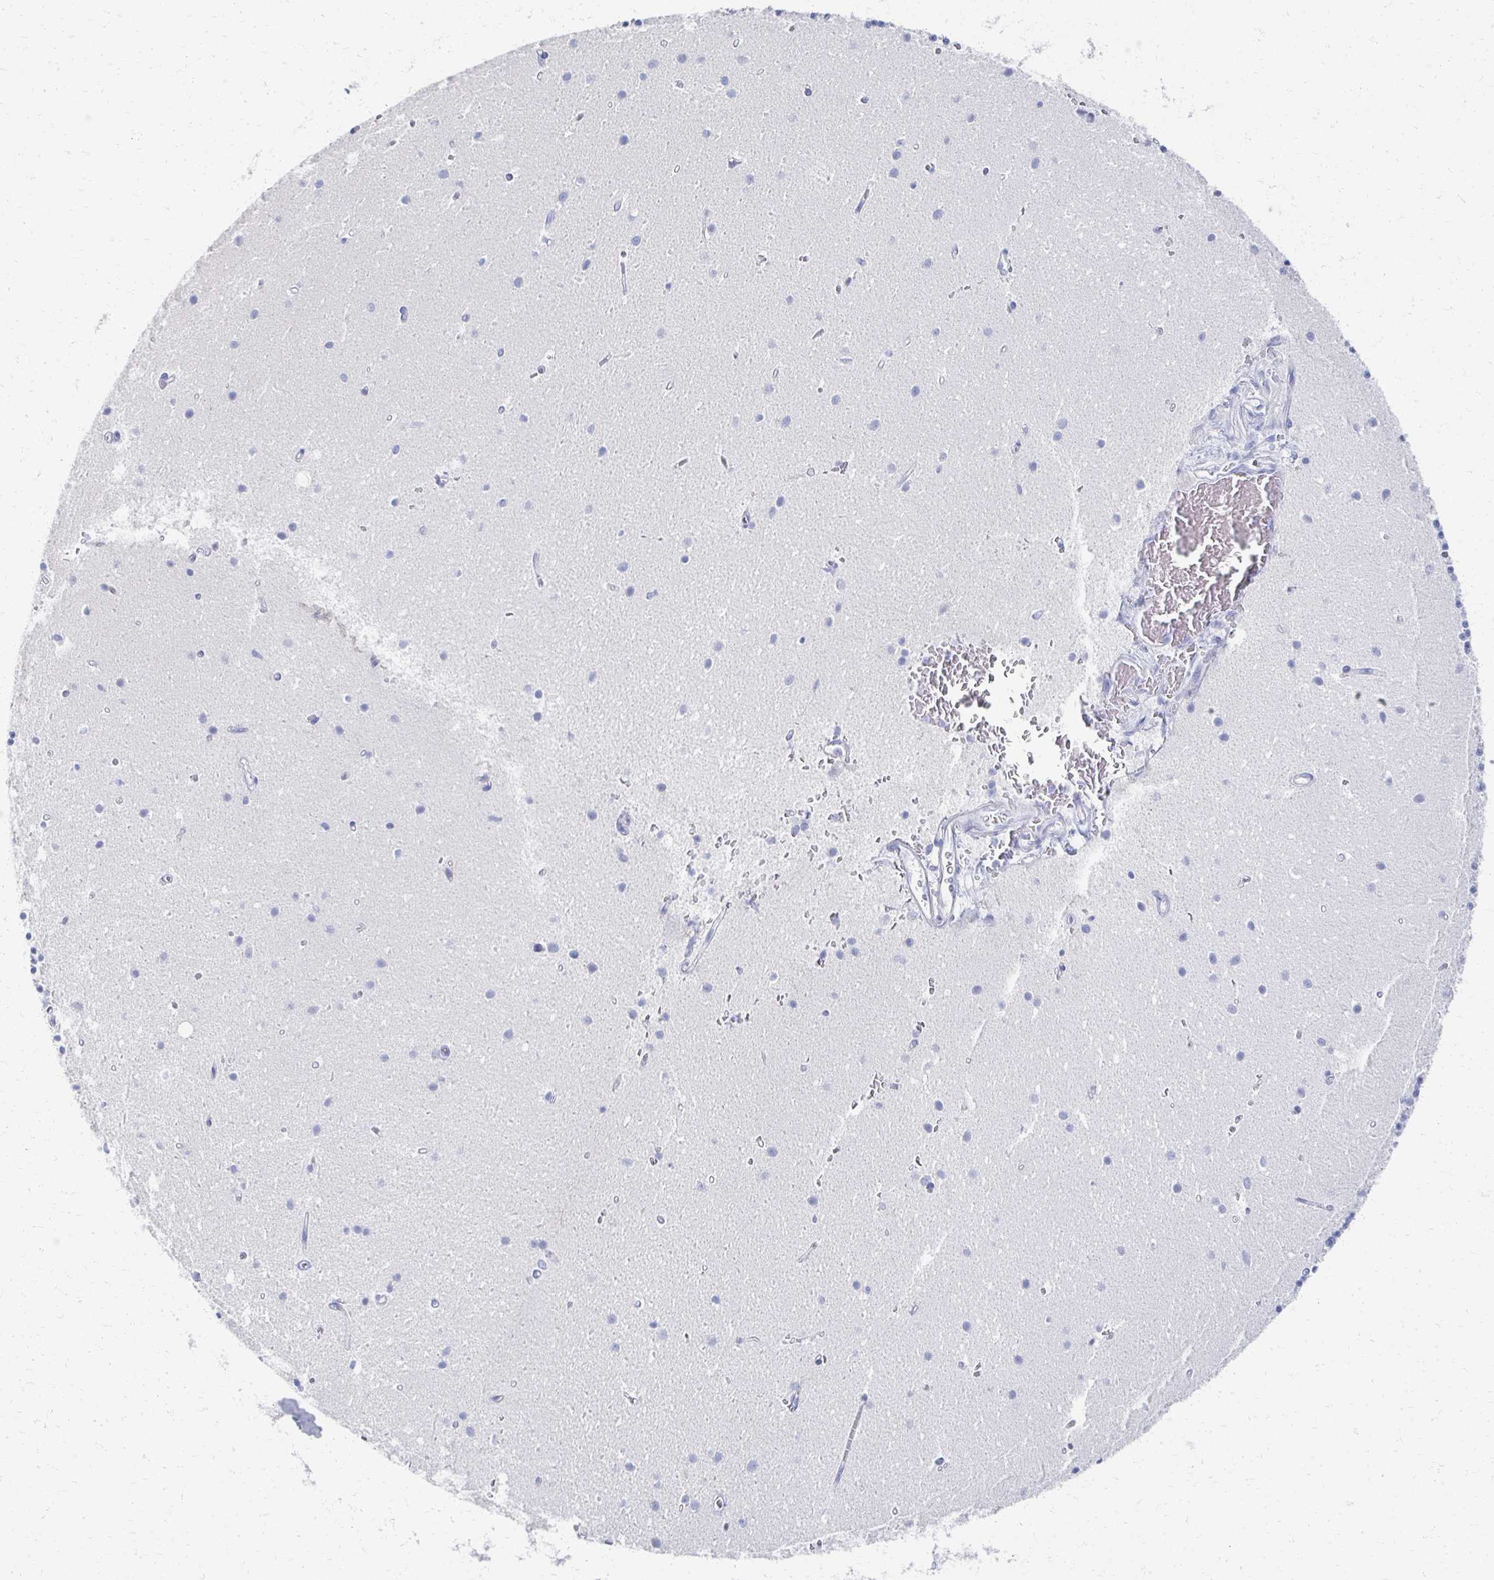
{"staining": {"intensity": "negative", "quantity": "none", "location": "none"}, "tissue": "cerebellum", "cell_type": "Cells in granular layer", "image_type": "normal", "snomed": [{"axis": "morphology", "description": "Normal tissue, NOS"}, {"axis": "topography", "description": "Cerebellum"}], "caption": "The image exhibits no significant staining in cells in granular layer of cerebellum. (Immunohistochemistry, brightfield microscopy, high magnification).", "gene": "PRR20A", "patient": {"sex": "male", "age": 54}}